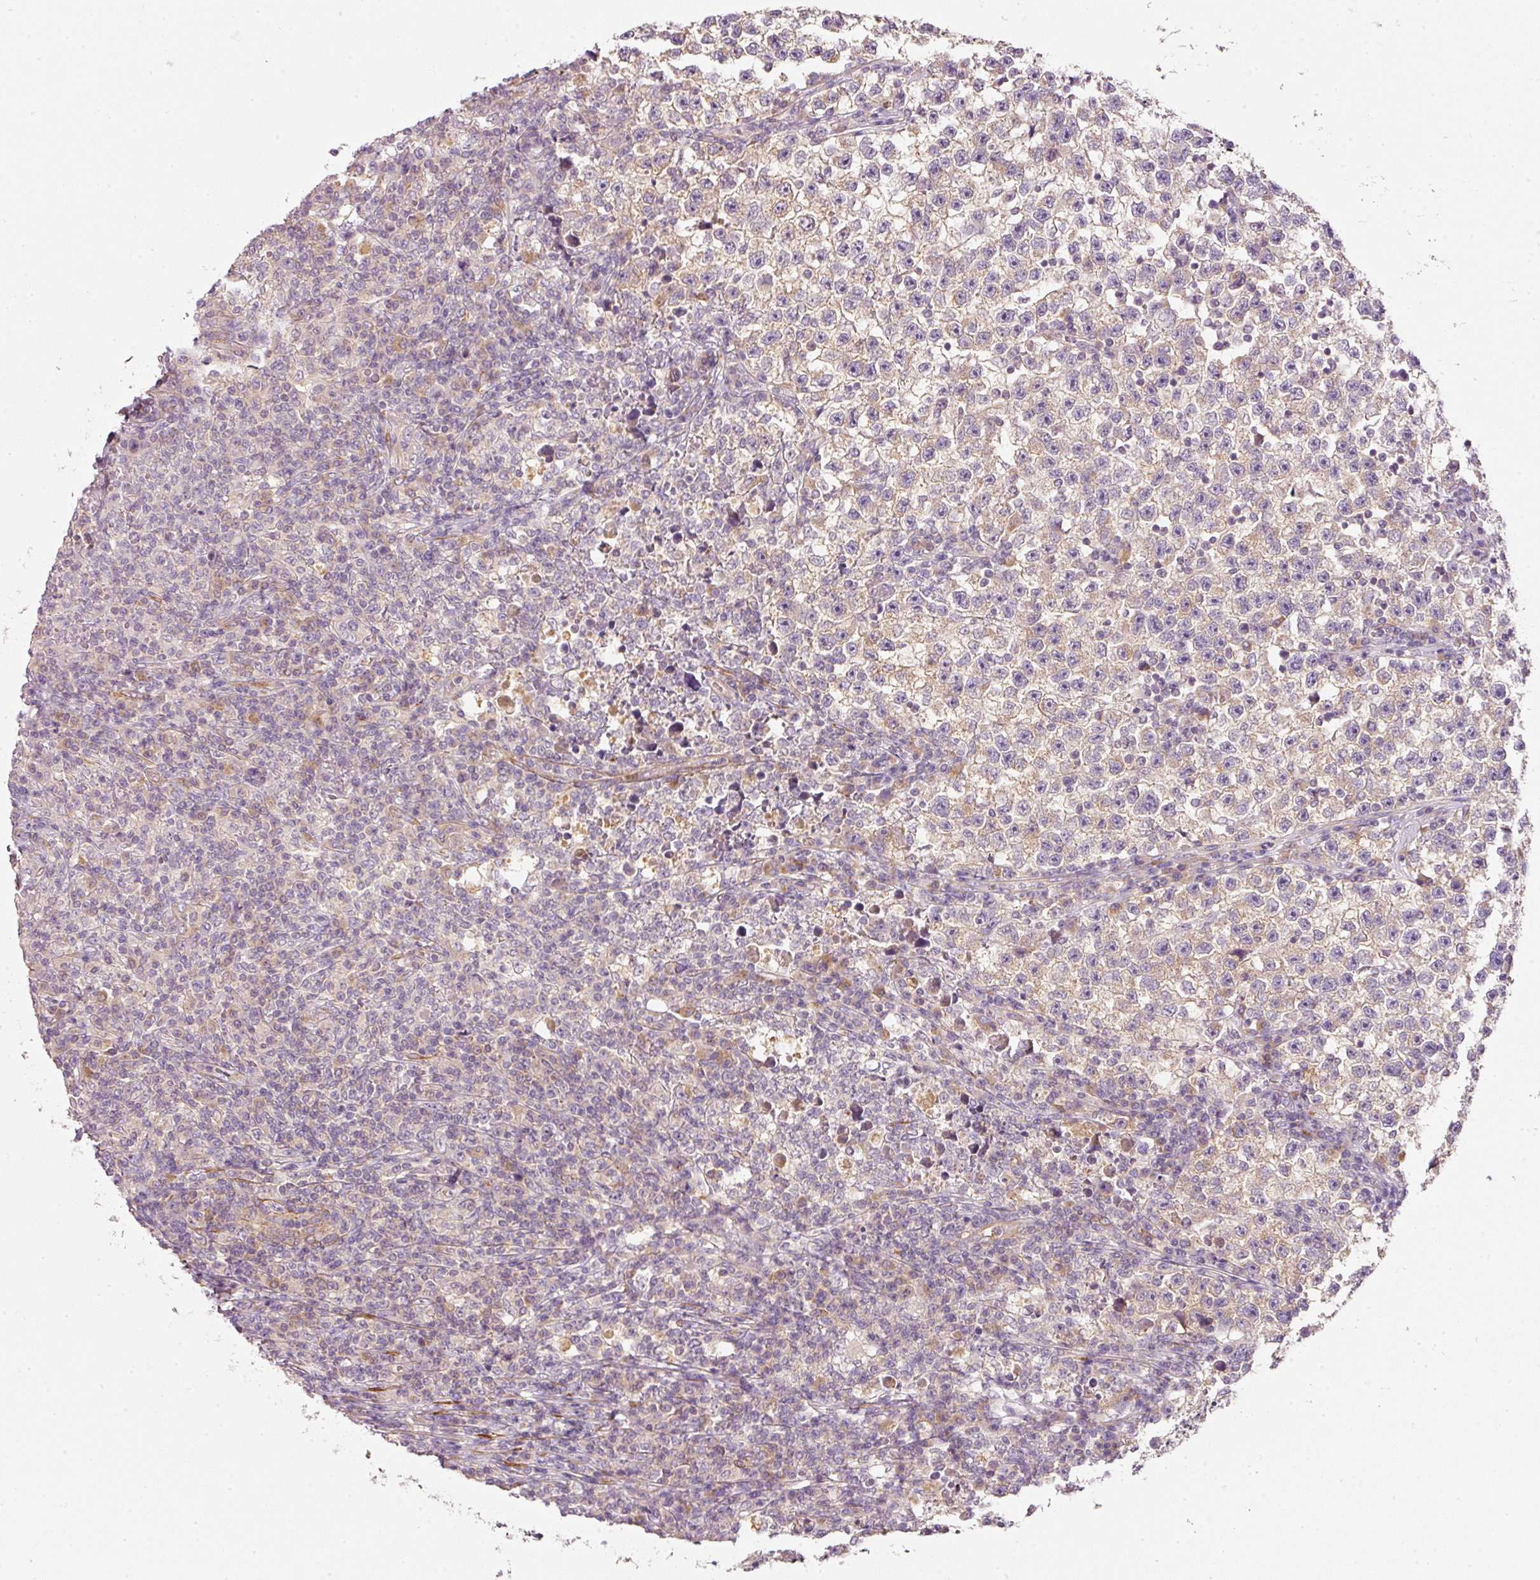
{"staining": {"intensity": "weak", "quantity": "25%-75%", "location": "cytoplasmic/membranous"}, "tissue": "testis cancer", "cell_type": "Tumor cells", "image_type": "cancer", "snomed": [{"axis": "morphology", "description": "Seminoma, NOS"}, {"axis": "topography", "description": "Testis"}], "caption": "Human testis seminoma stained with a protein marker demonstrates weak staining in tumor cells.", "gene": "RNF167", "patient": {"sex": "male", "age": 22}}